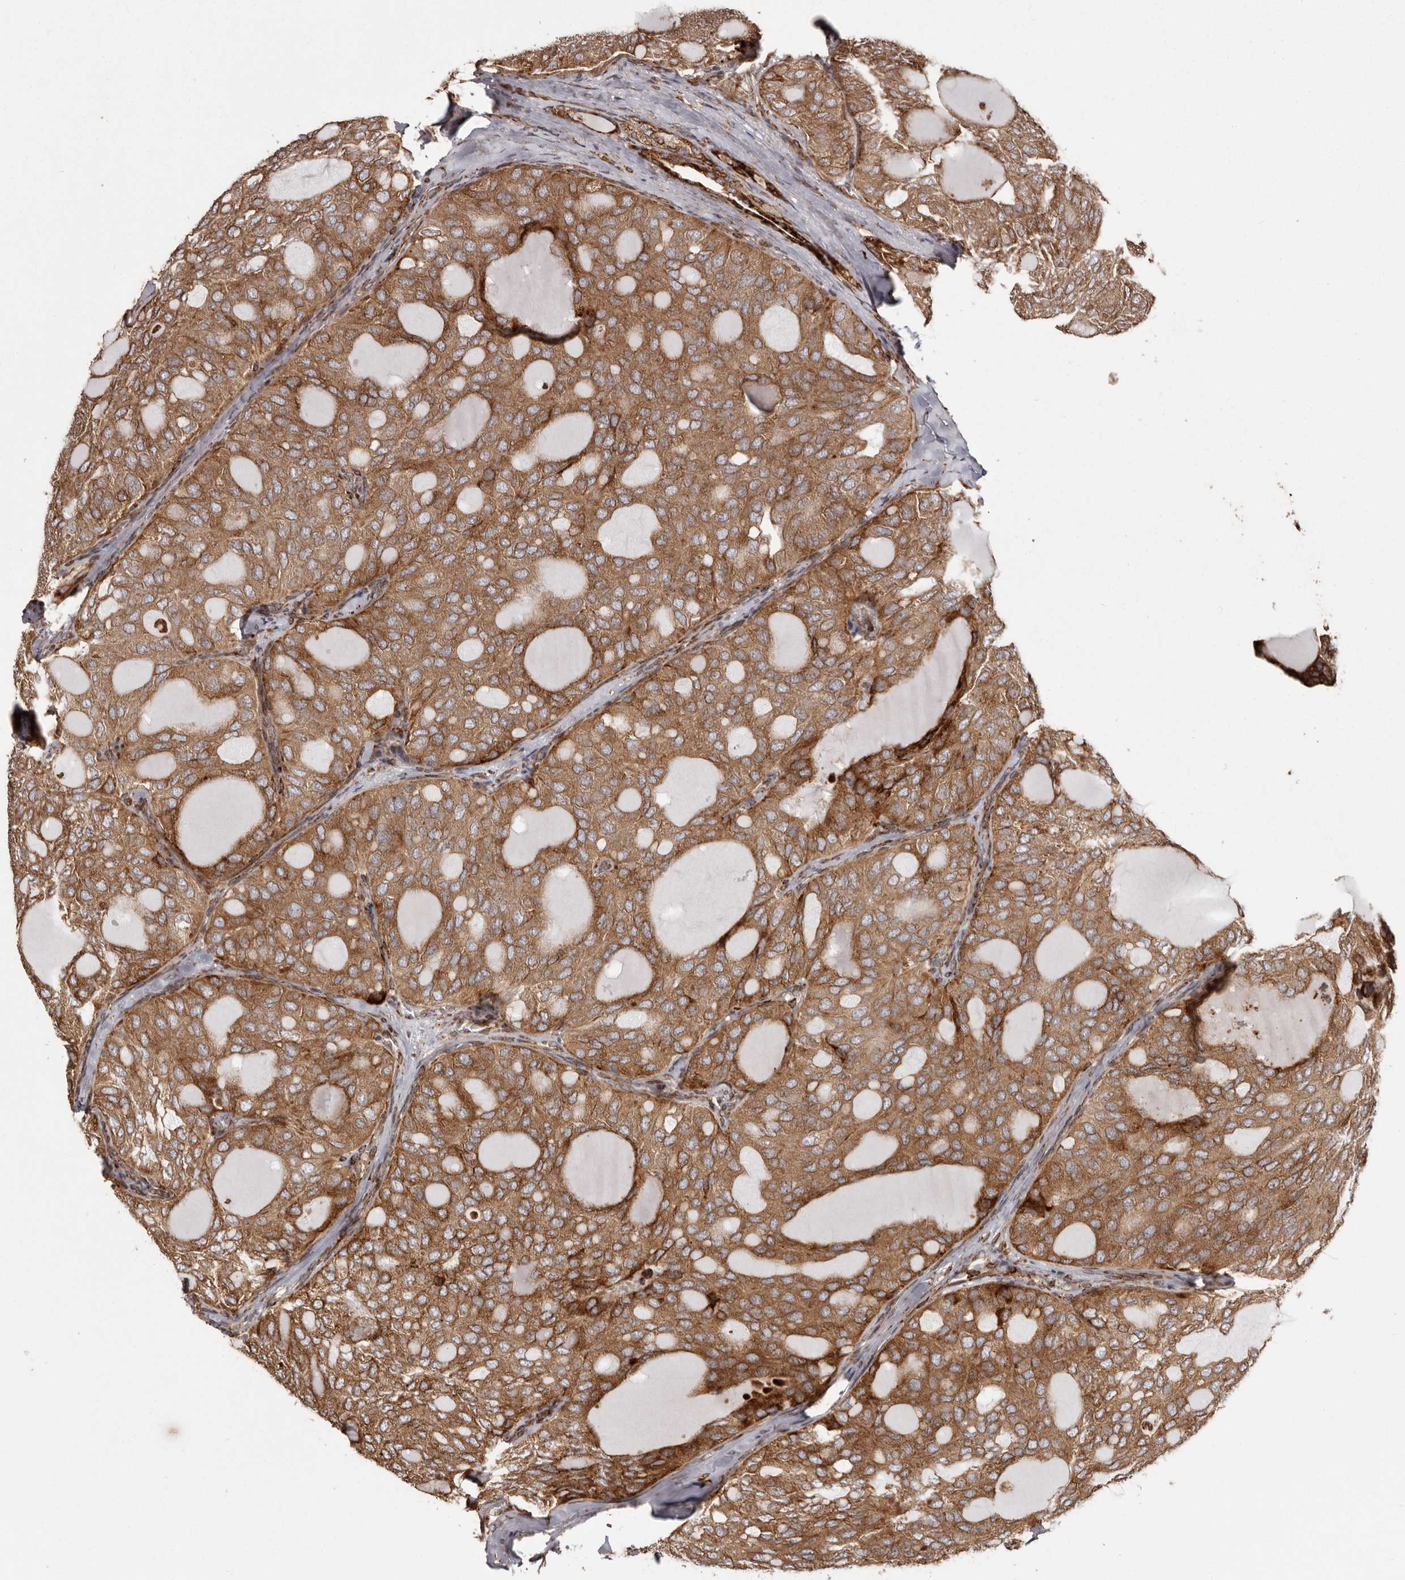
{"staining": {"intensity": "moderate", "quantity": ">75%", "location": "cytoplasmic/membranous"}, "tissue": "thyroid cancer", "cell_type": "Tumor cells", "image_type": "cancer", "snomed": [{"axis": "morphology", "description": "Follicular adenoma carcinoma, NOS"}, {"axis": "topography", "description": "Thyroid gland"}], "caption": "Immunohistochemical staining of human thyroid follicular adenoma carcinoma reveals medium levels of moderate cytoplasmic/membranous expression in approximately >75% of tumor cells.", "gene": "NUP43", "patient": {"sex": "male", "age": 75}}